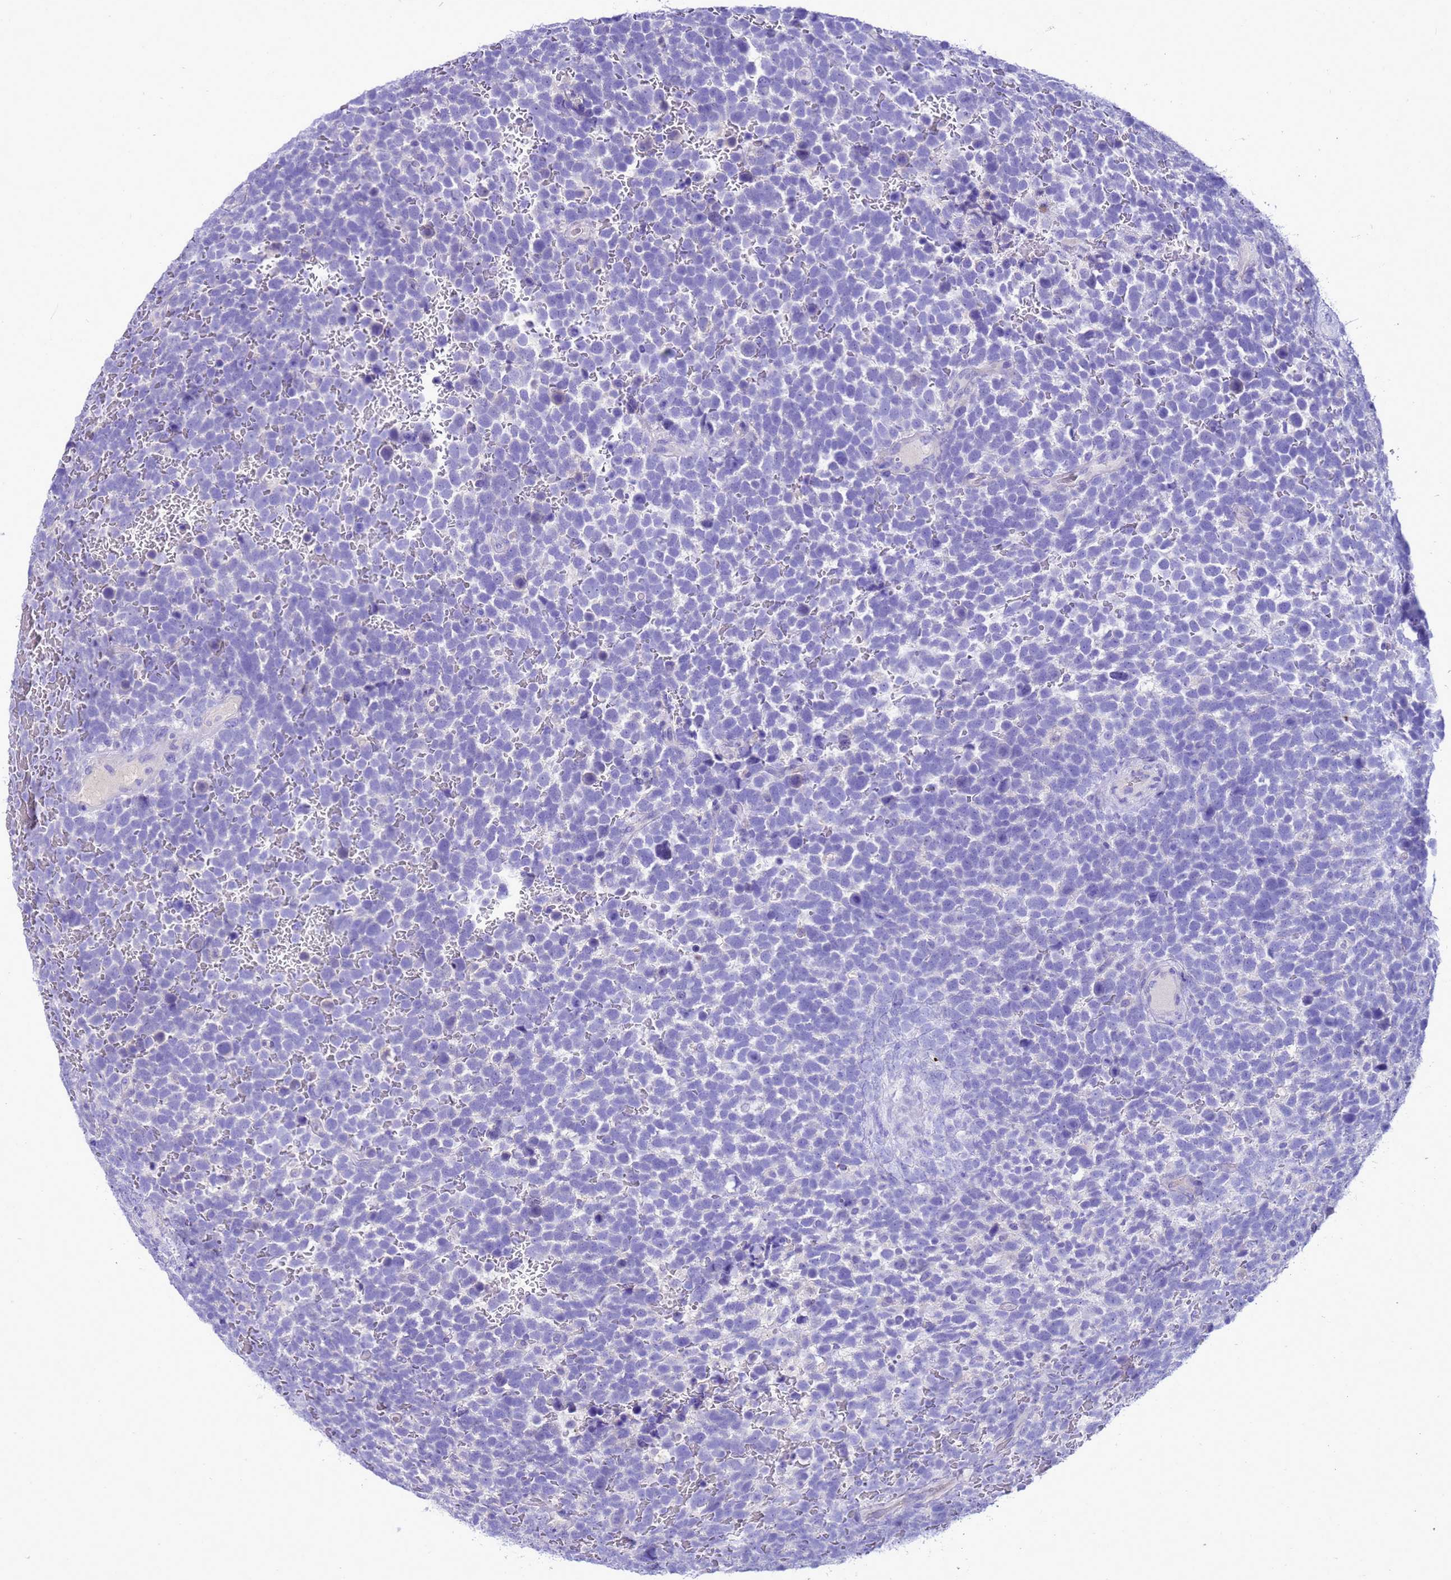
{"staining": {"intensity": "negative", "quantity": "none", "location": "none"}, "tissue": "urothelial cancer", "cell_type": "Tumor cells", "image_type": "cancer", "snomed": [{"axis": "morphology", "description": "Urothelial carcinoma, High grade"}, {"axis": "topography", "description": "Urinary bladder"}], "caption": "The photomicrograph shows no significant positivity in tumor cells of urothelial cancer.", "gene": "BEST2", "patient": {"sex": "female", "age": 82}}